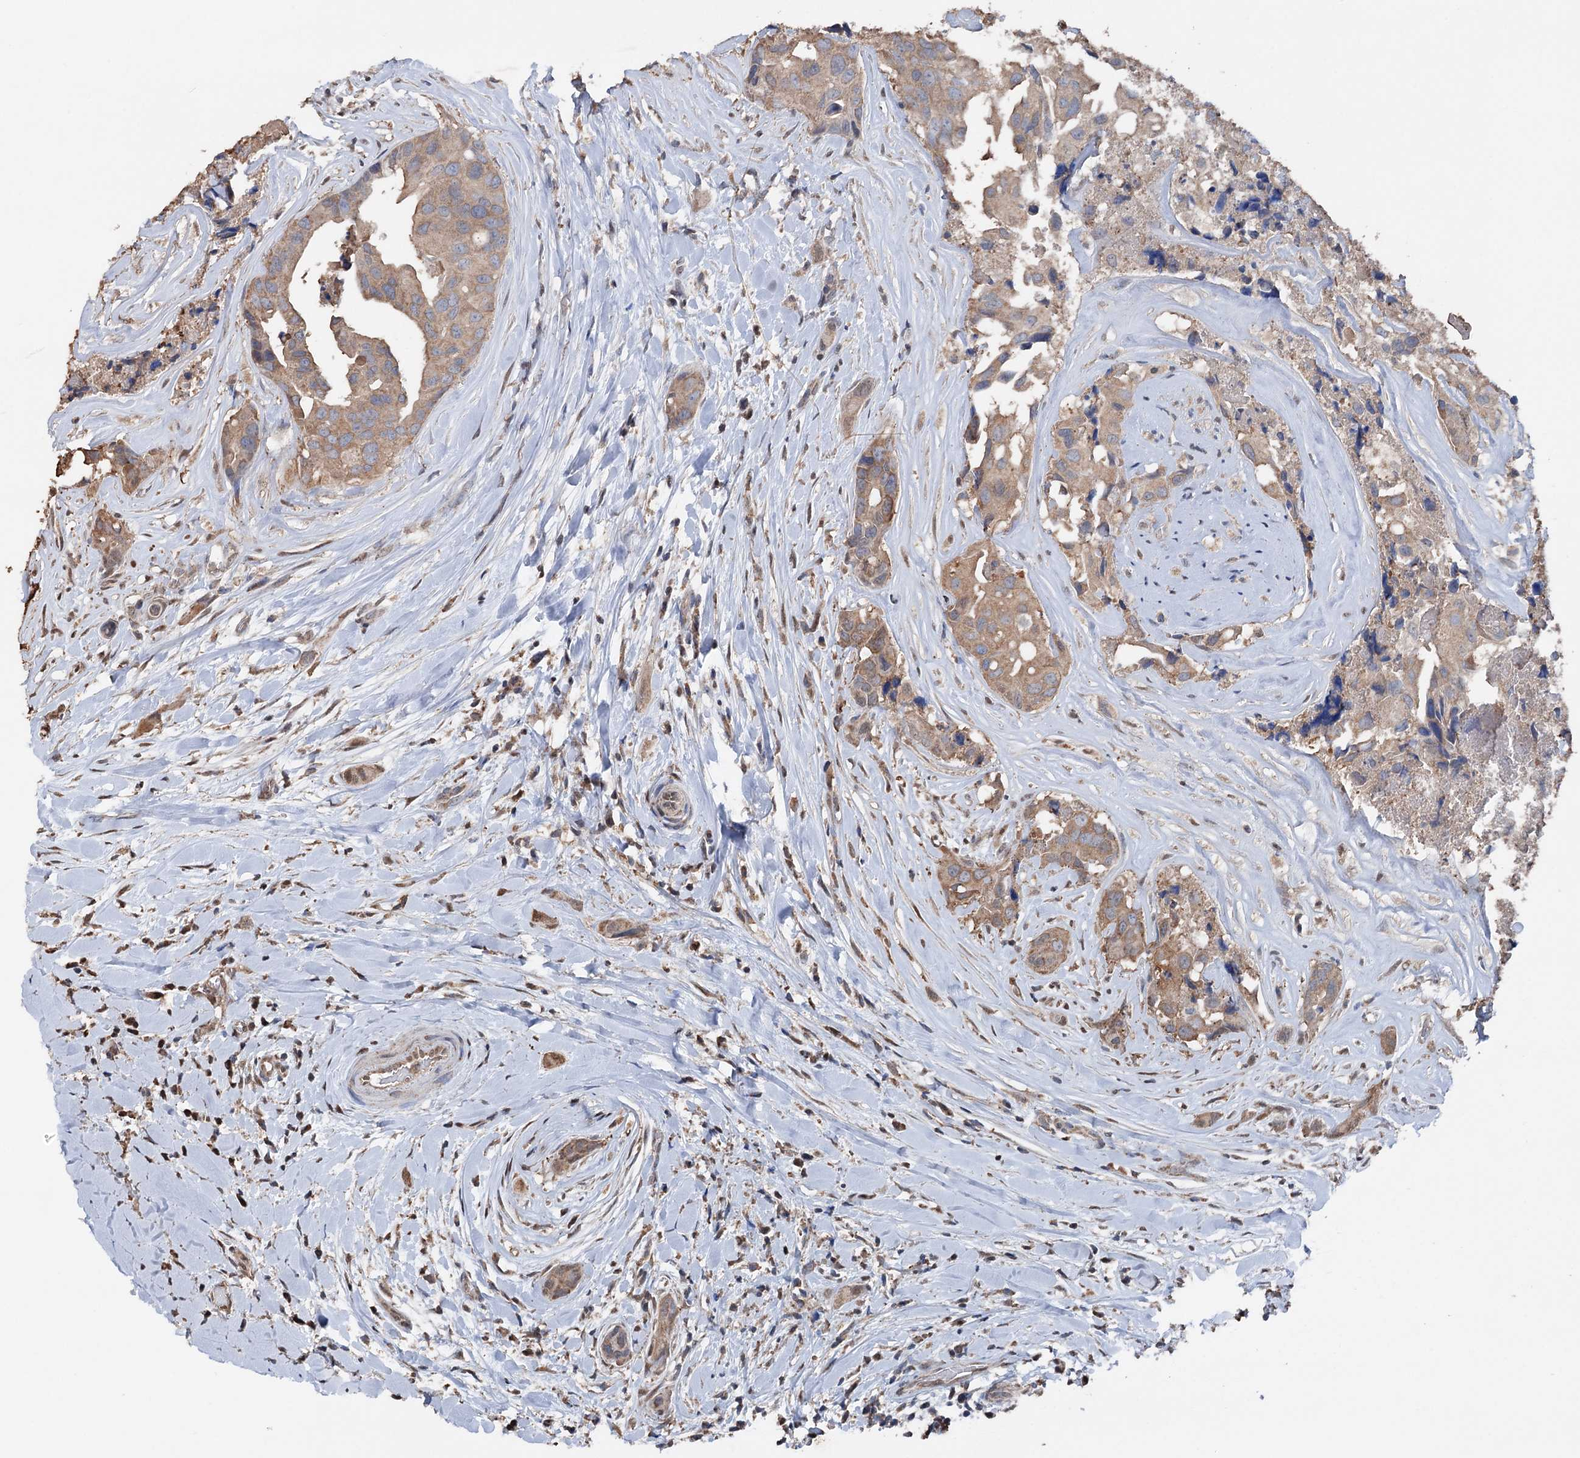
{"staining": {"intensity": "moderate", "quantity": ">75%", "location": "cytoplasmic/membranous"}, "tissue": "head and neck cancer", "cell_type": "Tumor cells", "image_type": "cancer", "snomed": [{"axis": "morphology", "description": "Adenocarcinoma, NOS"}, {"axis": "morphology", "description": "Adenocarcinoma, metastatic, NOS"}, {"axis": "topography", "description": "Head-Neck"}], "caption": "Protein staining shows moderate cytoplasmic/membranous positivity in about >75% of tumor cells in head and neck cancer. (IHC, brightfield microscopy, high magnification).", "gene": "ARL13A", "patient": {"sex": "male", "age": 75}}